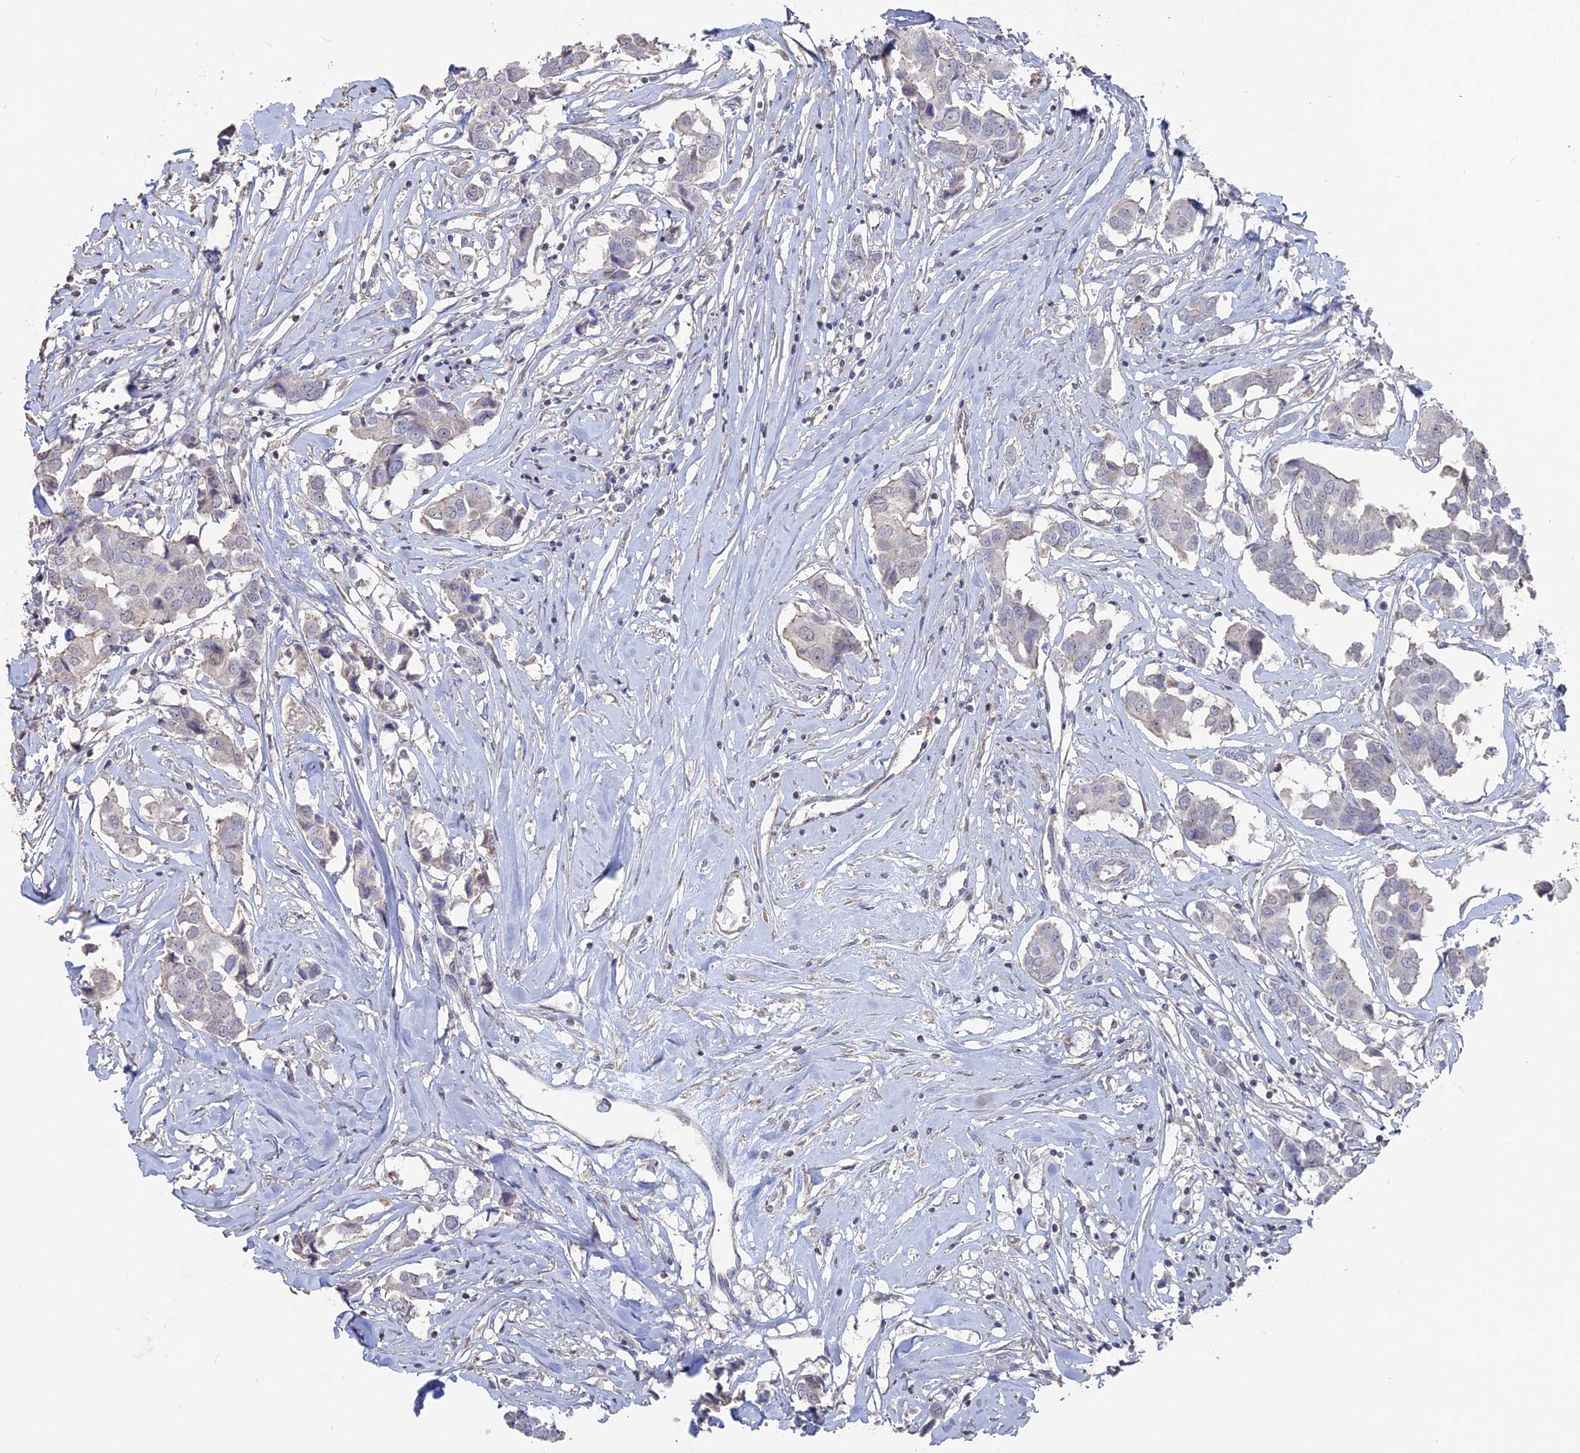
{"staining": {"intensity": "weak", "quantity": "25%-75%", "location": "cytoplasmic/membranous"}, "tissue": "breast cancer", "cell_type": "Tumor cells", "image_type": "cancer", "snomed": [{"axis": "morphology", "description": "Duct carcinoma"}, {"axis": "topography", "description": "Breast"}], "caption": "The histopathology image reveals immunohistochemical staining of breast cancer. There is weak cytoplasmic/membranous positivity is seen in about 25%-75% of tumor cells.", "gene": "SEMG2", "patient": {"sex": "female", "age": 80}}